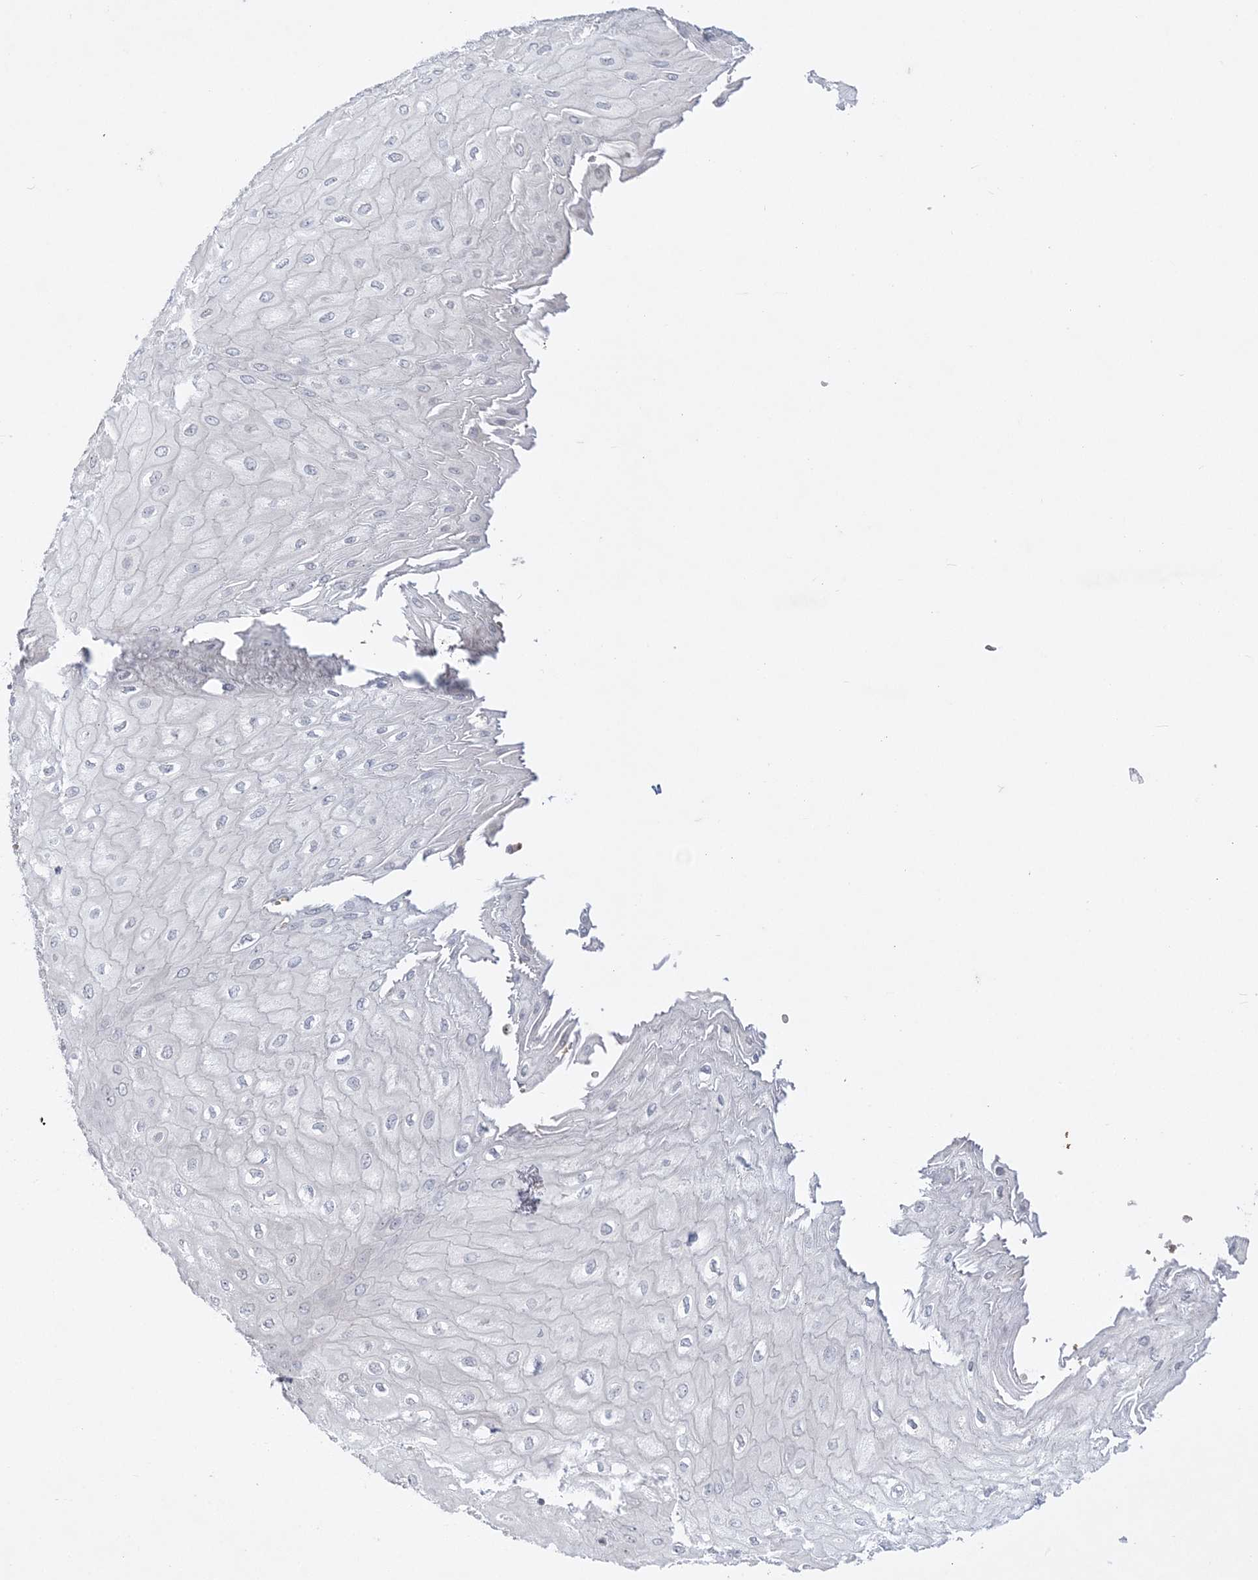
{"staining": {"intensity": "weak", "quantity": "<25%", "location": "cytoplasmic/membranous"}, "tissue": "esophagus", "cell_type": "Squamous epithelial cells", "image_type": "normal", "snomed": [{"axis": "morphology", "description": "Normal tissue, NOS"}, {"axis": "topography", "description": "Esophagus"}], "caption": "IHC of benign esophagus displays no expression in squamous epithelial cells.", "gene": "ADAMTS12", "patient": {"sex": "male", "age": 60}}